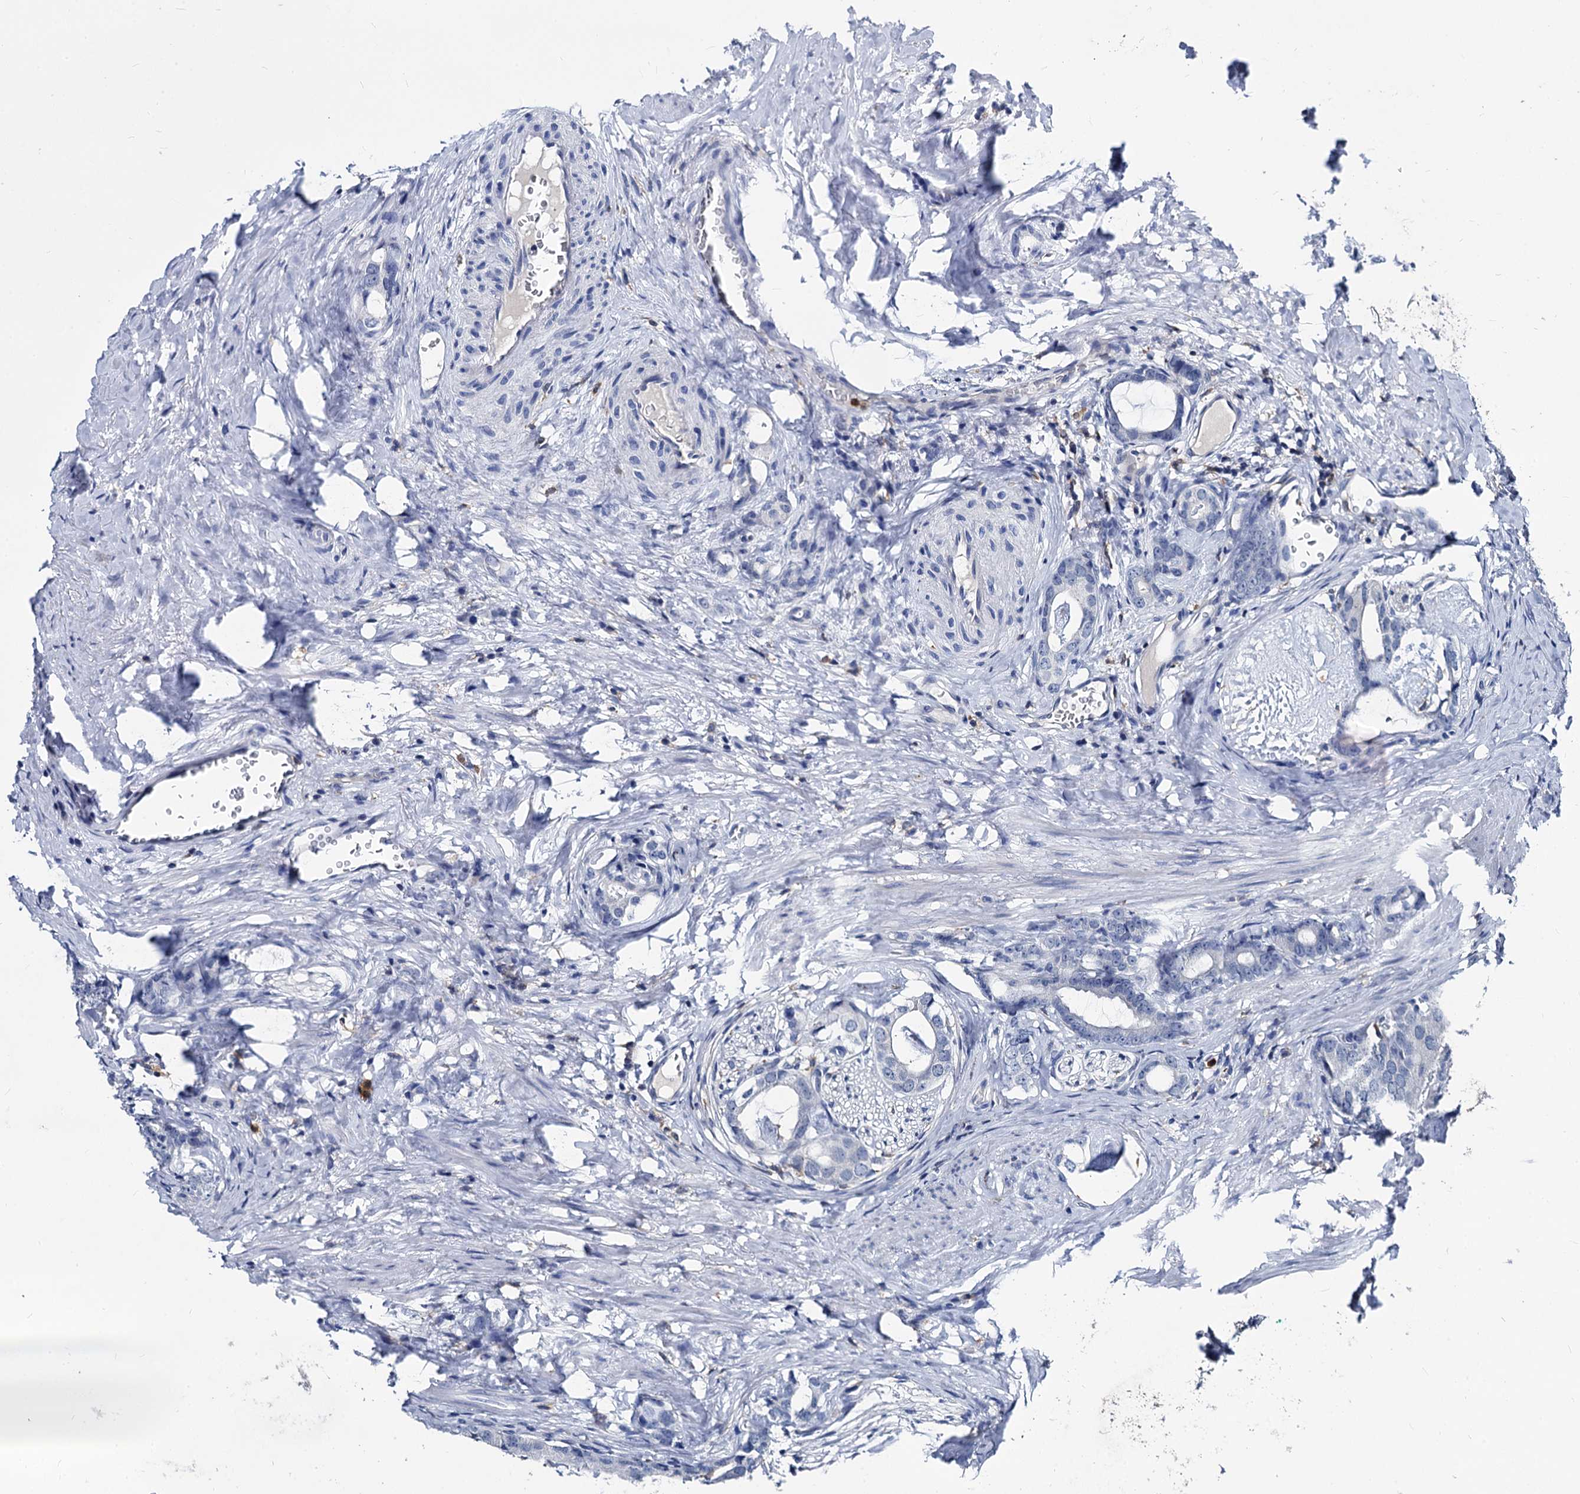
{"staining": {"intensity": "negative", "quantity": "none", "location": "none"}, "tissue": "prostate cancer", "cell_type": "Tumor cells", "image_type": "cancer", "snomed": [{"axis": "morphology", "description": "Adenocarcinoma, Low grade"}, {"axis": "topography", "description": "Prostate"}], "caption": "Prostate low-grade adenocarcinoma was stained to show a protein in brown. There is no significant positivity in tumor cells. Nuclei are stained in blue.", "gene": "RHOG", "patient": {"sex": "male", "age": 71}}